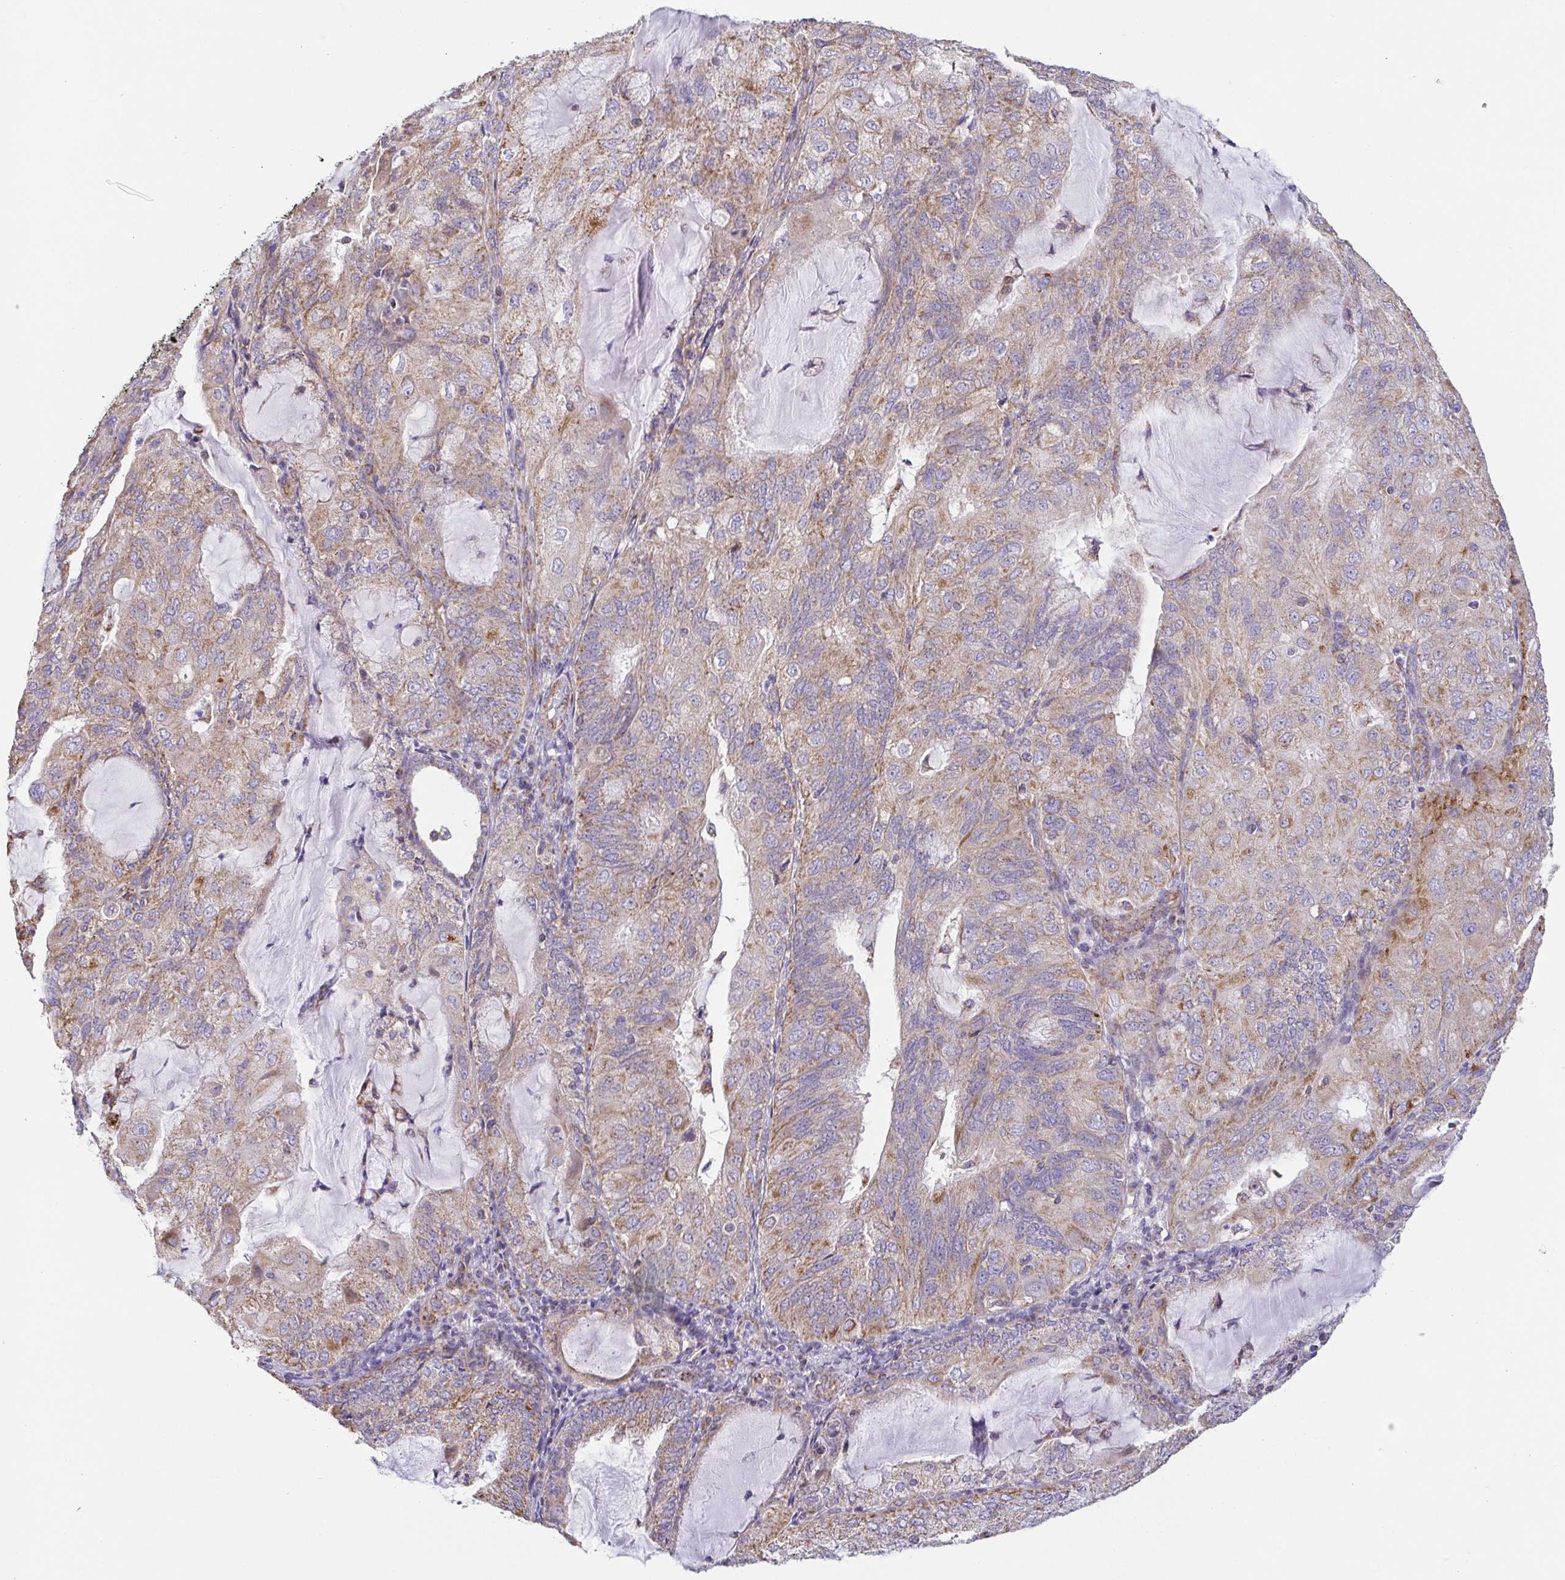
{"staining": {"intensity": "weak", "quantity": ">75%", "location": "cytoplasmic/membranous"}, "tissue": "endometrial cancer", "cell_type": "Tumor cells", "image_type": "cancer", "snomed": [{"axis": "morphology", "description": "Adenocarcinoma, NOS"}, {"axis": "topography", "description": "Endometrium"}], "caption": "Immunohistochemistry (IHC) photomicrograph of neoplastic tissue: human endometrial adenocarcinoma stained using IHC shows low levels of weak protein expression localized specifically in the cytoplasmic/membranous of tumor cells, appearing as a cytoplasmic/membranous brown color.", "gene": "GINM1", "patient": {"sex": "female", "age": 81}}